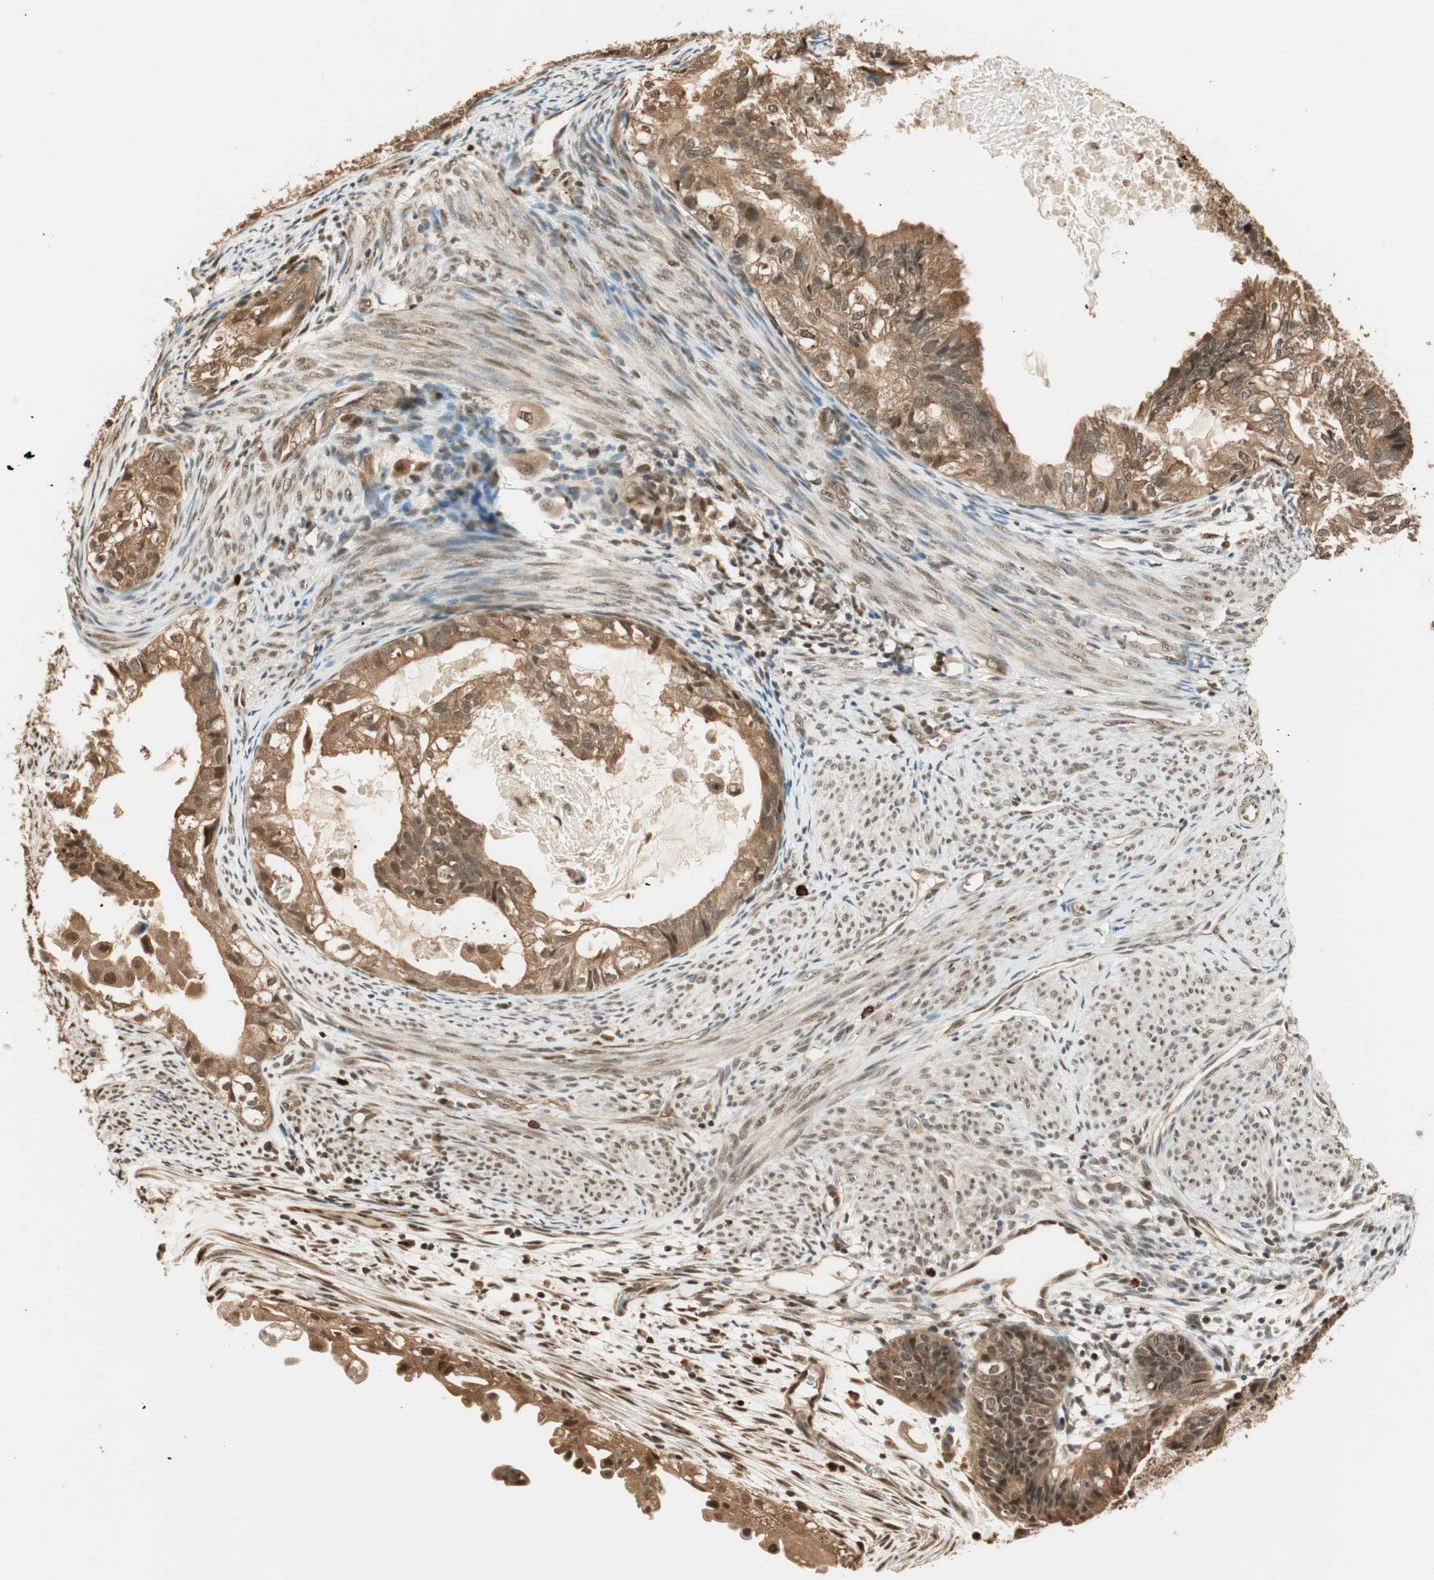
{"staining": {"intensity": "moderate", "quantity": ">75%", "location": "cytoplasmic/membranous,nuclear"}, "tissue": "cervical cancer", "cell_type": "Tumor cells", "image_type": "cancer", "snomed": [{"axis": "morphology", "description": "Normal tissue, NOS"}, {"axis": "morphology", "description": "Adenocarcinoma, NOS"}, {"axis": "topography", "description": "Cervix"}, {"axis": "topography", "description": "Endometrium"}], "caption": "Cervical cancer (adenocarcinoma) was stained to show a protein in brown. There is medium levels of moderate cytoplasmic/membranous and nuclear positivity in about >75% of tumor cells. Nuclei are stained in blue.", "gene": "ZNF443", "patient": {"sex": "female", "age": 86}}